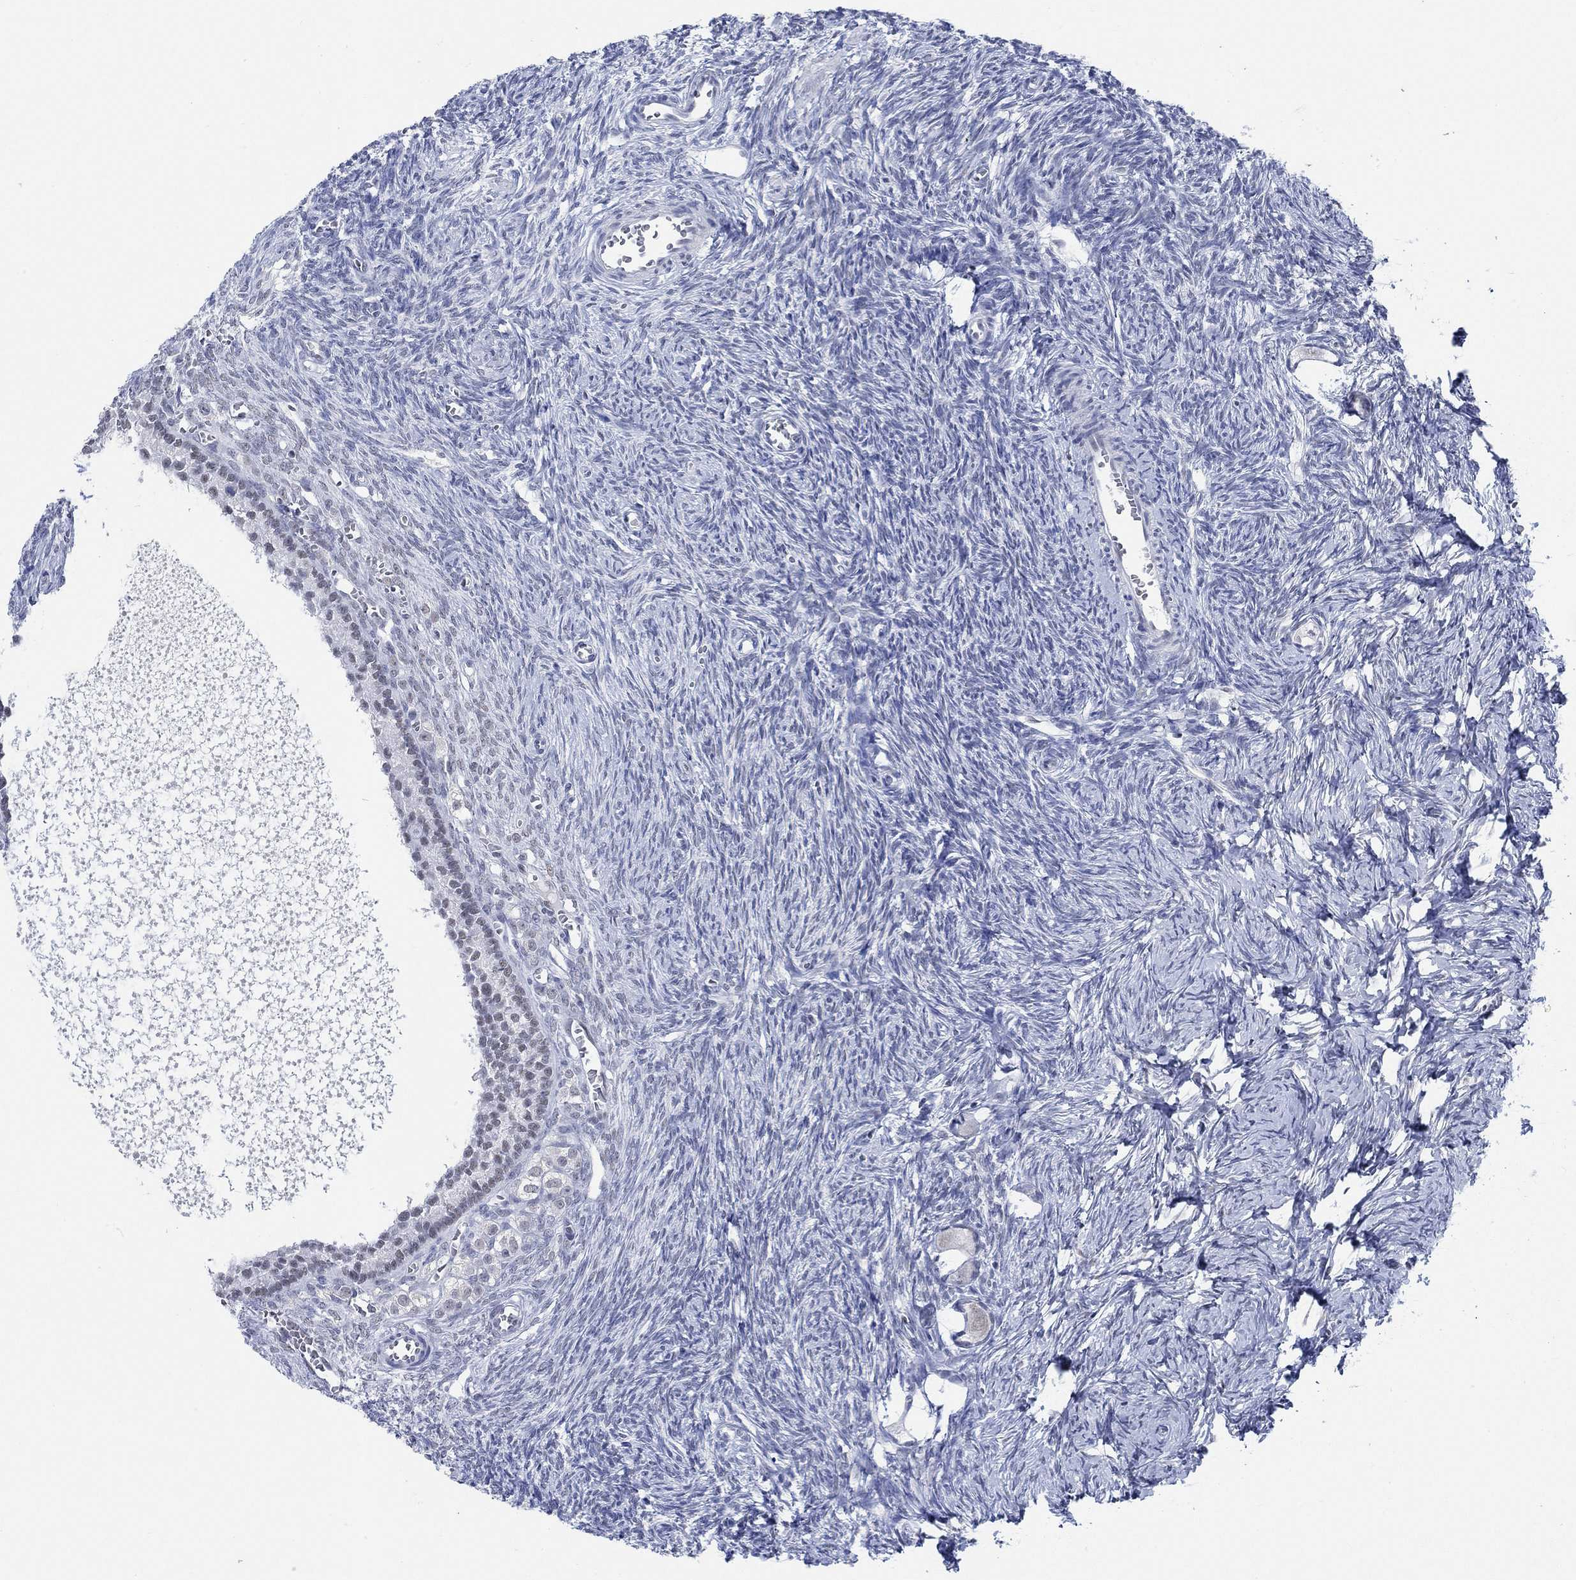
{"staining": {"intensity": "negative", "quantity": "none", "location": "none"}, "tissue": "ovary", "cell_type": "Follicle cells", "image_type": "normal", "snomed": [{"axis": "morphology", "description": "Normal tissue, NOS"}, {"axis": "topography", "description": "Ovary"}], "caption": "Immunohistochemical staining of normal human ovary reveals no significant staining in follicle cells.", "gene": "PPP1R17", "patient": {"sex": "female", "age": 27}}